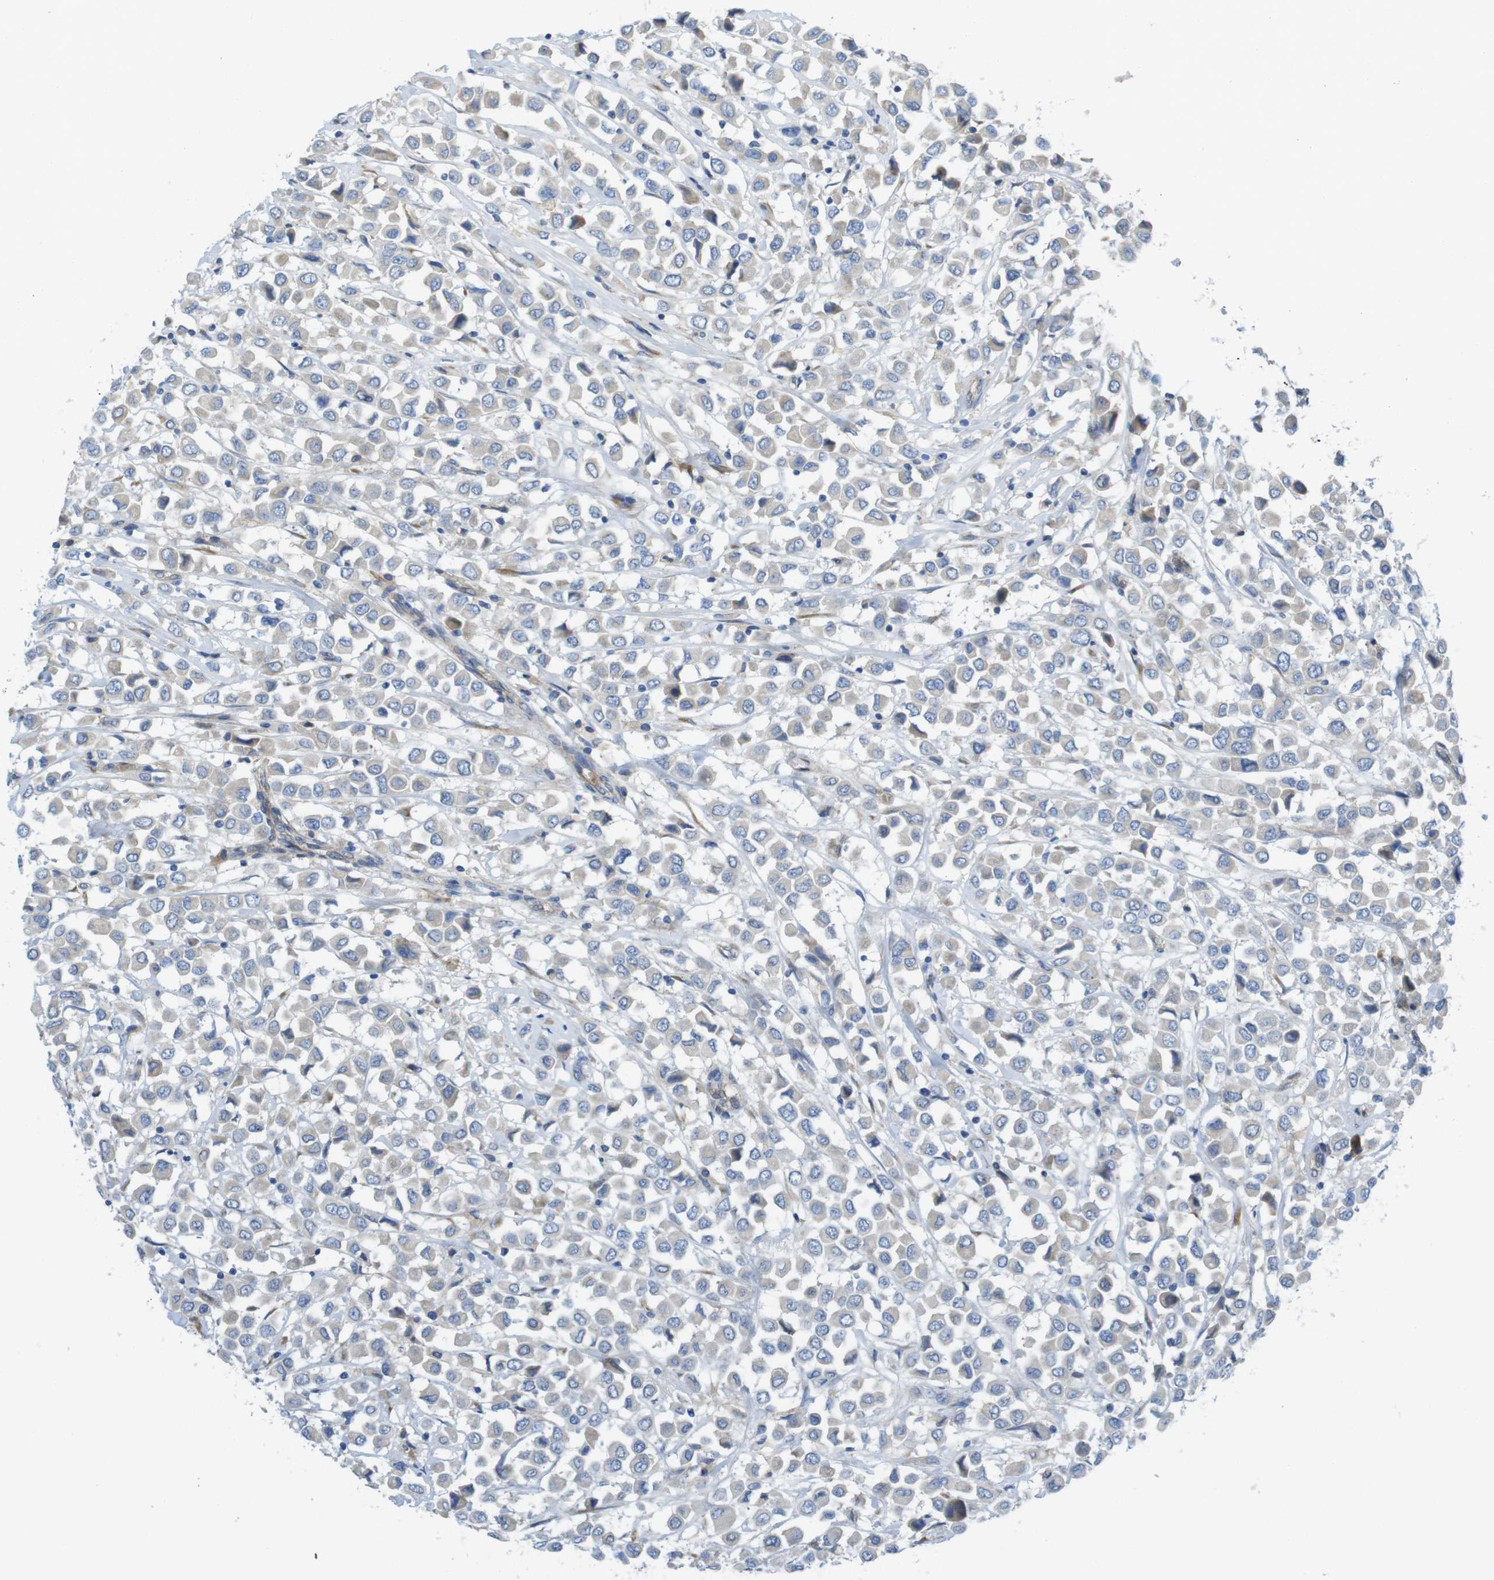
{"staining": {"intensity": "weak", "quantity": ">75%", "location": "cytoplasmic/membranous"}, "tissue": "breast cancer", "cell_type": "Tumor cells", "image_type": "cancer", "snomed": [{"axis": "morphology", "description": "Duct carcinoma"}, {"axis": "topography", "description": "Breast"}], "caption": "This micrograph reveals IHC staining of breast cancer, with low weak cytoplasmic/membranous positivity in about >75% of tumor cells.", "gene": "TMEM234", "patient": {"sex": "female", "age": 61}}